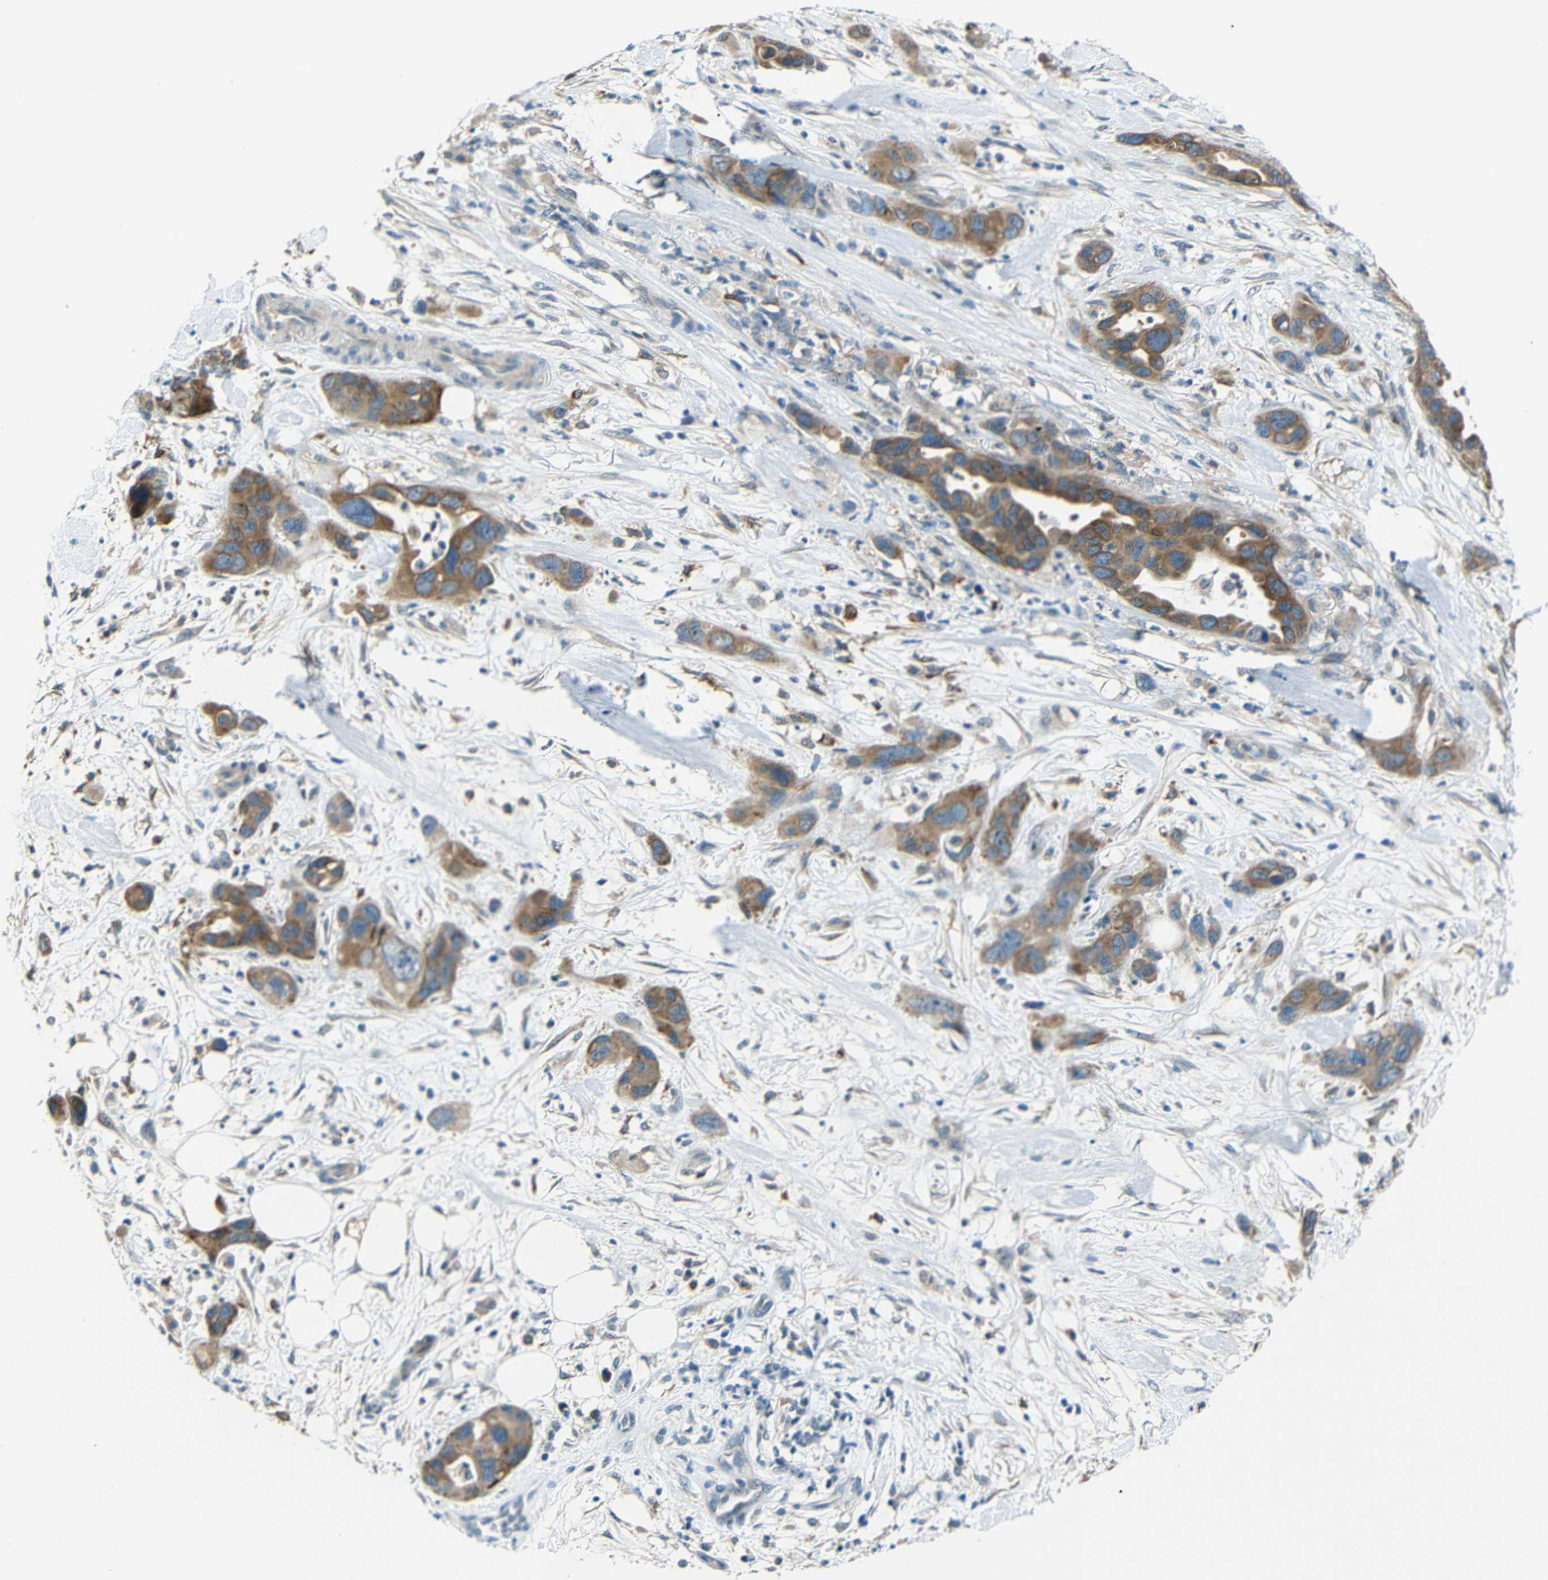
{"staining": {"intensity": "moderate", "quantity": ">75%", "location": "cytoplasmic/membranous"}, "tissue": "pancreatic cancer", "cell_type": "Tumor cells", "image_type": "cancer", "snomed": [{"axis": "morphology", "description": "Adenocarcinoma, NOS"}, {"axis": "topography", "description": "Pancreas"}], "caption": "Immunohistochemical staining of human pancreatic cancer demonstrates medium levels of moderate cytoplasmic/membranous expression in about >75% of tumor cells. (Stains: DAB in brown, nuclei in blue, Microscopy: brightfield microscopy at high magnification).", "gene": "ANKRD22", "patient": {"sex": "female", "age": 71}}